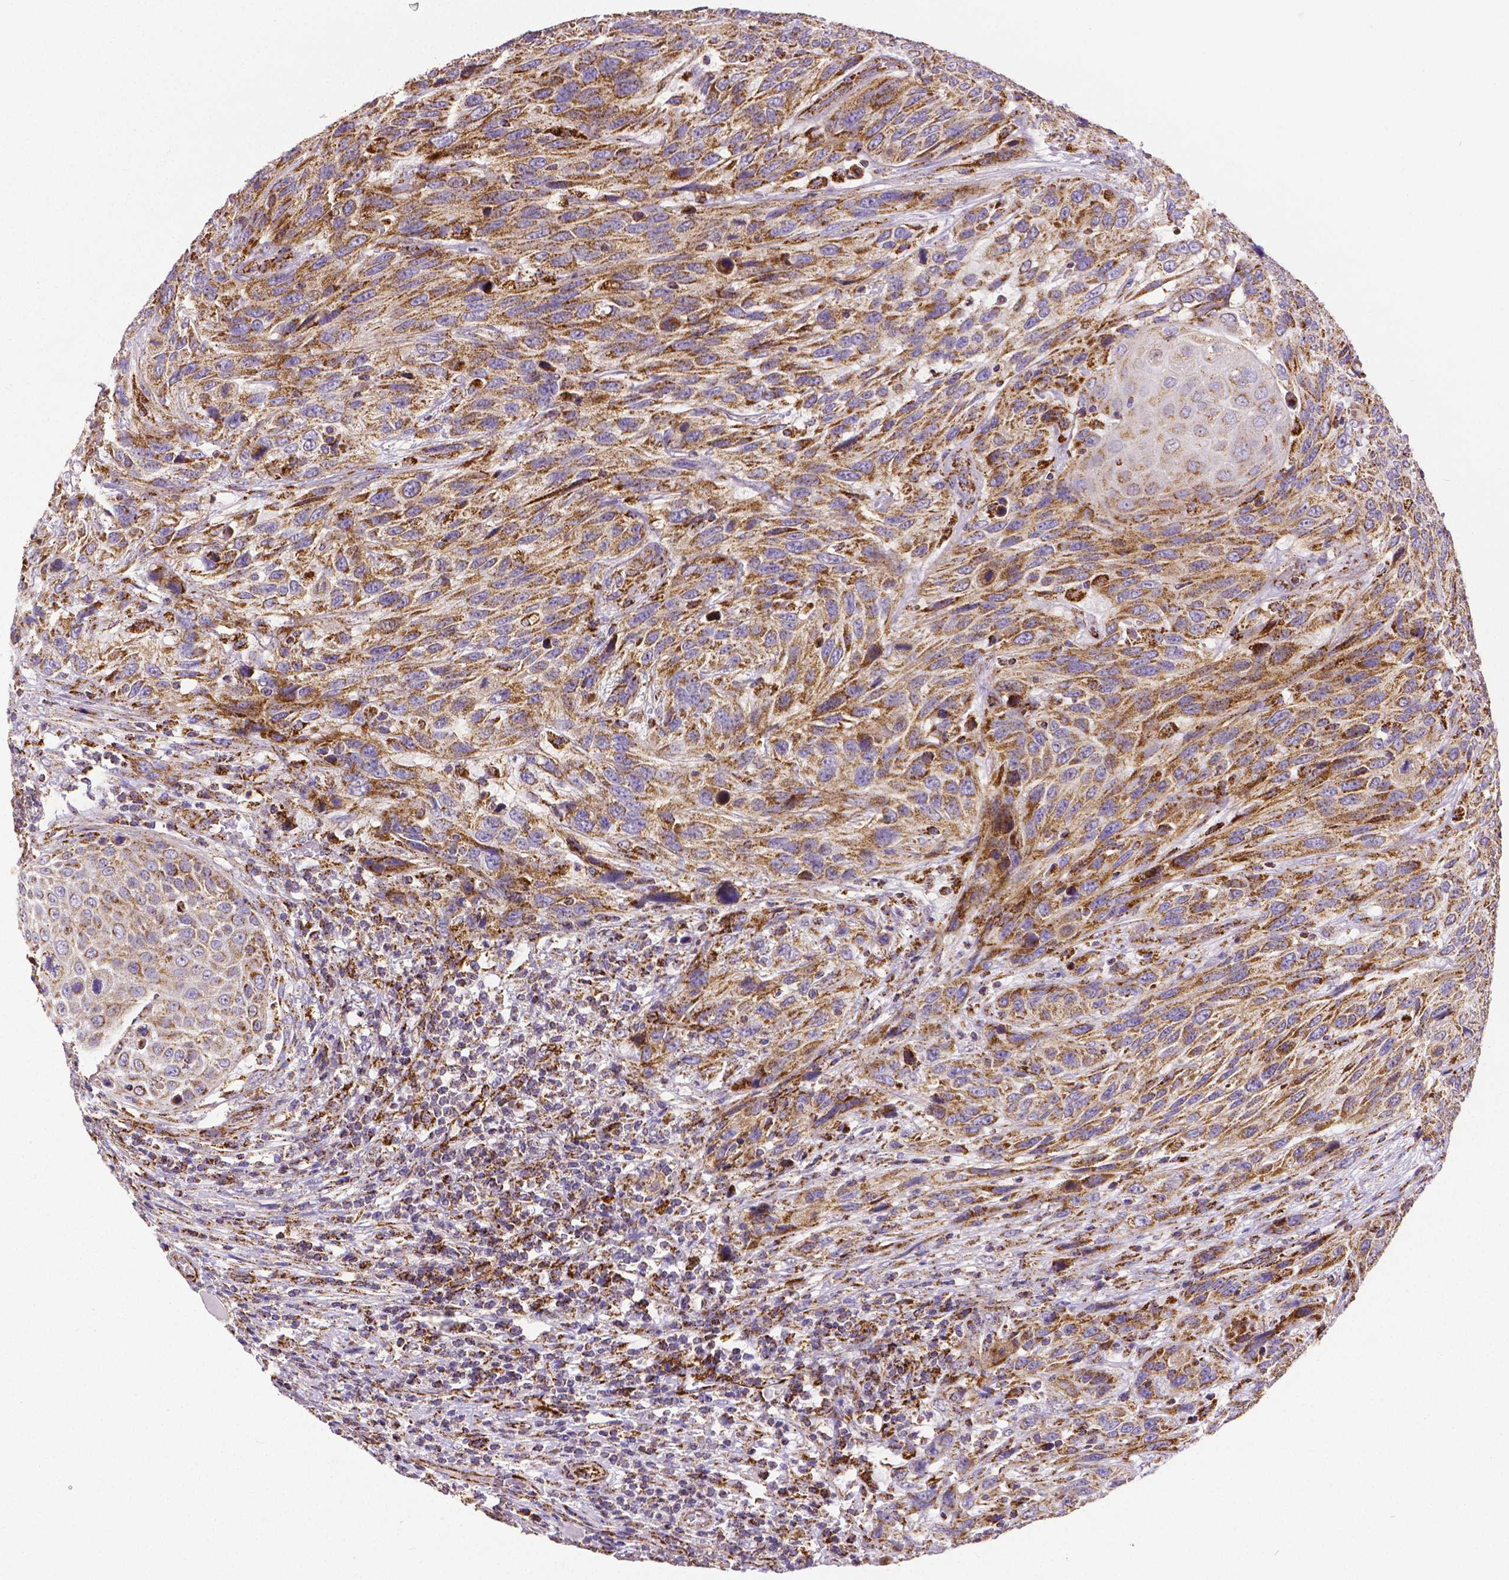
{"staining": {"intensity": "strong", "quantity": "25%-75%", "location": "cytoplasmic/membranous"}, "tissue": "urothelial cancer", "cell_type": "Tumor cells", "image_type": "cancer", "snomed": [{"axis": "morphology", "description": "Urothelial carcinoma, High grade"}, {"axis": "topography", "description": "Urinary bladder"}], "caption": "DAB (3,3'-diaminobenzidine) immunohistochemical staining of human high-grade urothelial carcinoma exhibits strong cytoplasmic/membranous protein expression in about 25%-75% of tumor cells.", "gene": "MACC1", "patient": {"sex": "female", "age": 70}}